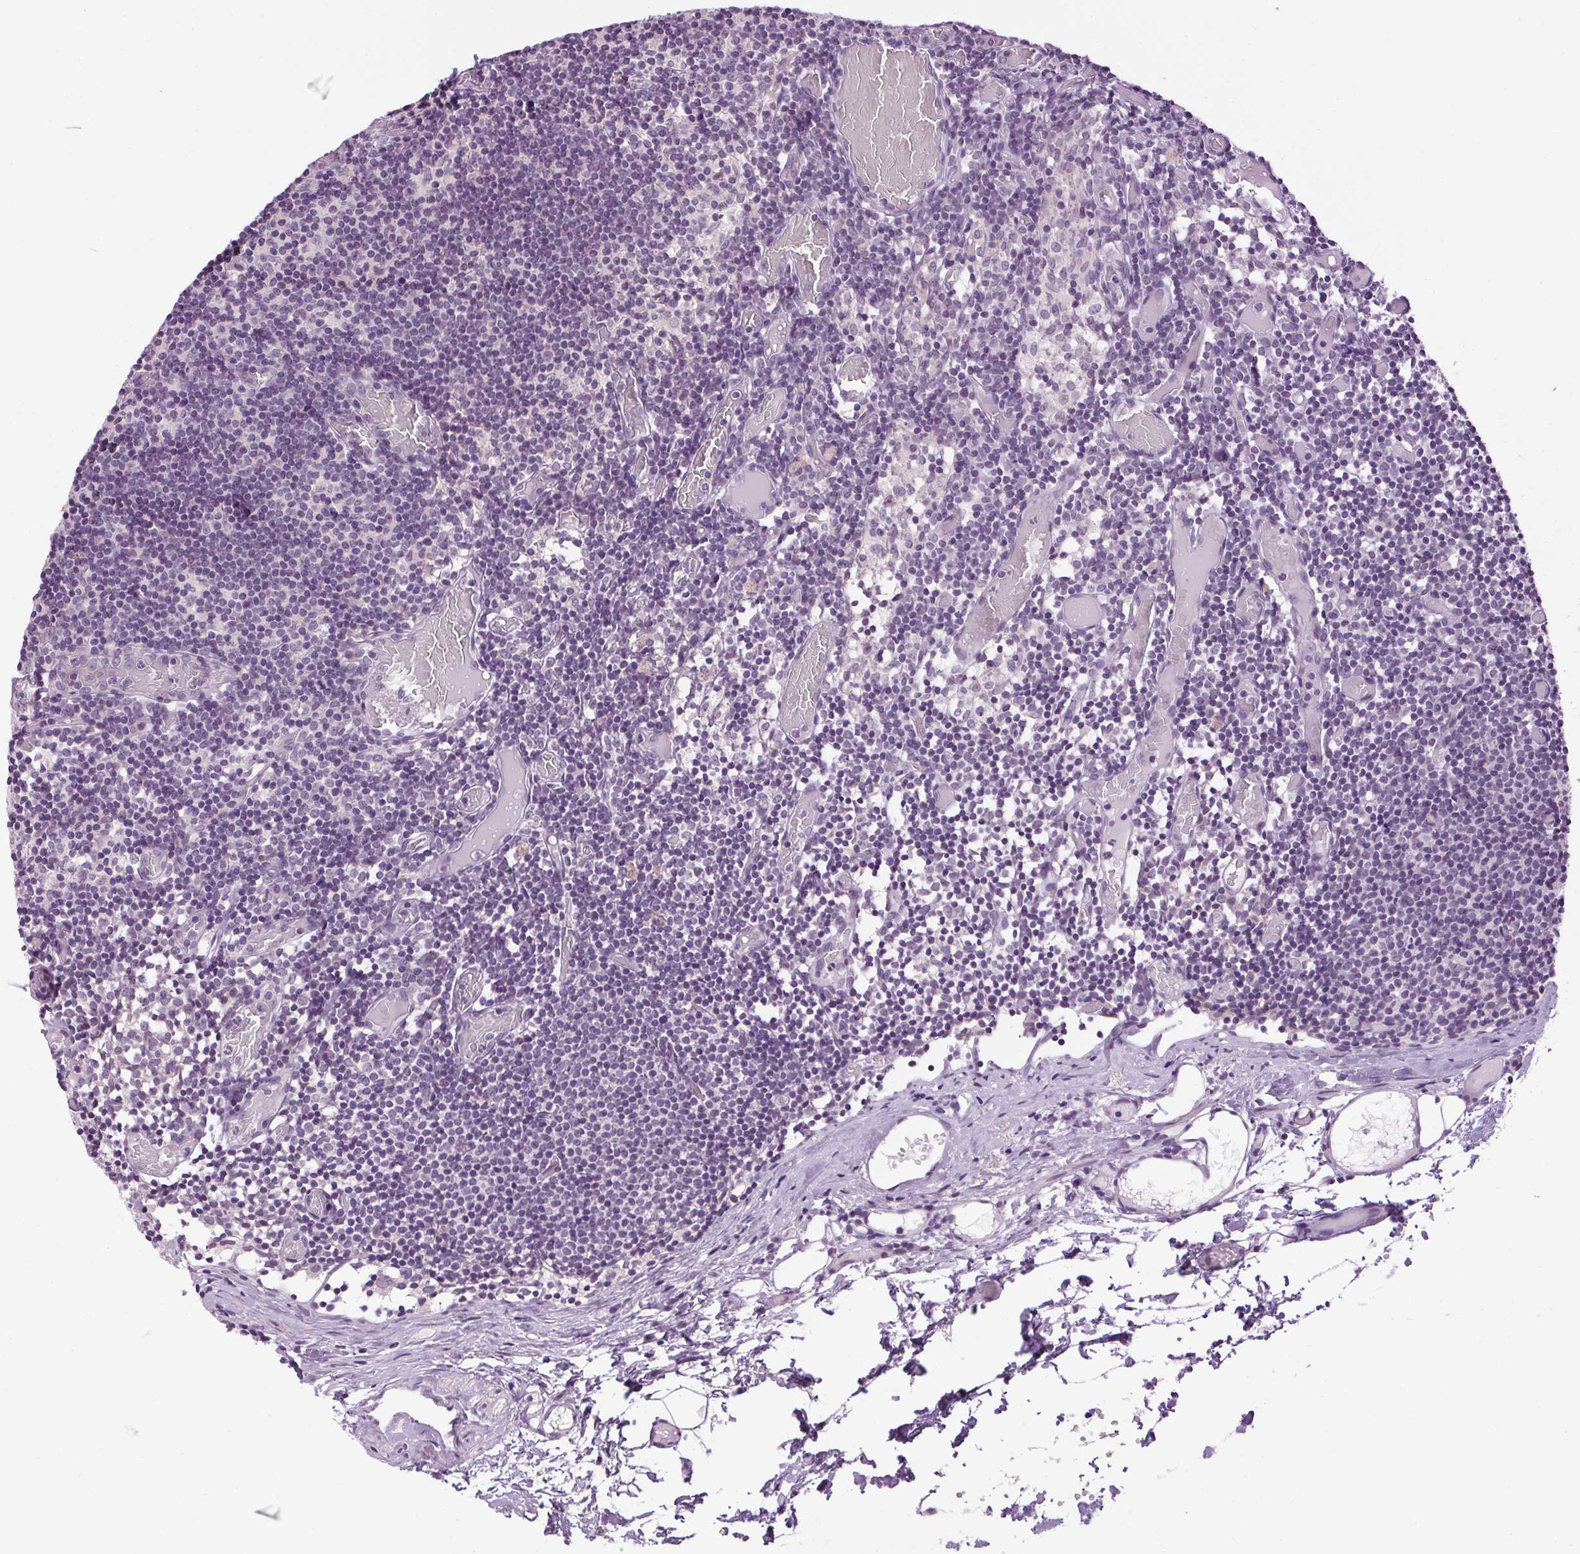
{"staining": {"intensity": "weak", "quantity": "<25%", "location": "cytoplasmic/membranous"}, "tissue": "lymph node", "cell_type": "Germinal center cells", "image_type": "normal", "snomed": [{"axis": "morphology", "description": "Normal tissue, NOS"}, {"axis": "topography", "description": "Lymph node"}], "caption": "This histopathology image is of benign lymph node stained with immunohistochemistry (IHC) to label a protein in brown with the nuclei are counter-stained blue. There is no positivity in germinal center cells.", "gene": "SMIM13", "patient": {"sex": "female", "age": 41}}